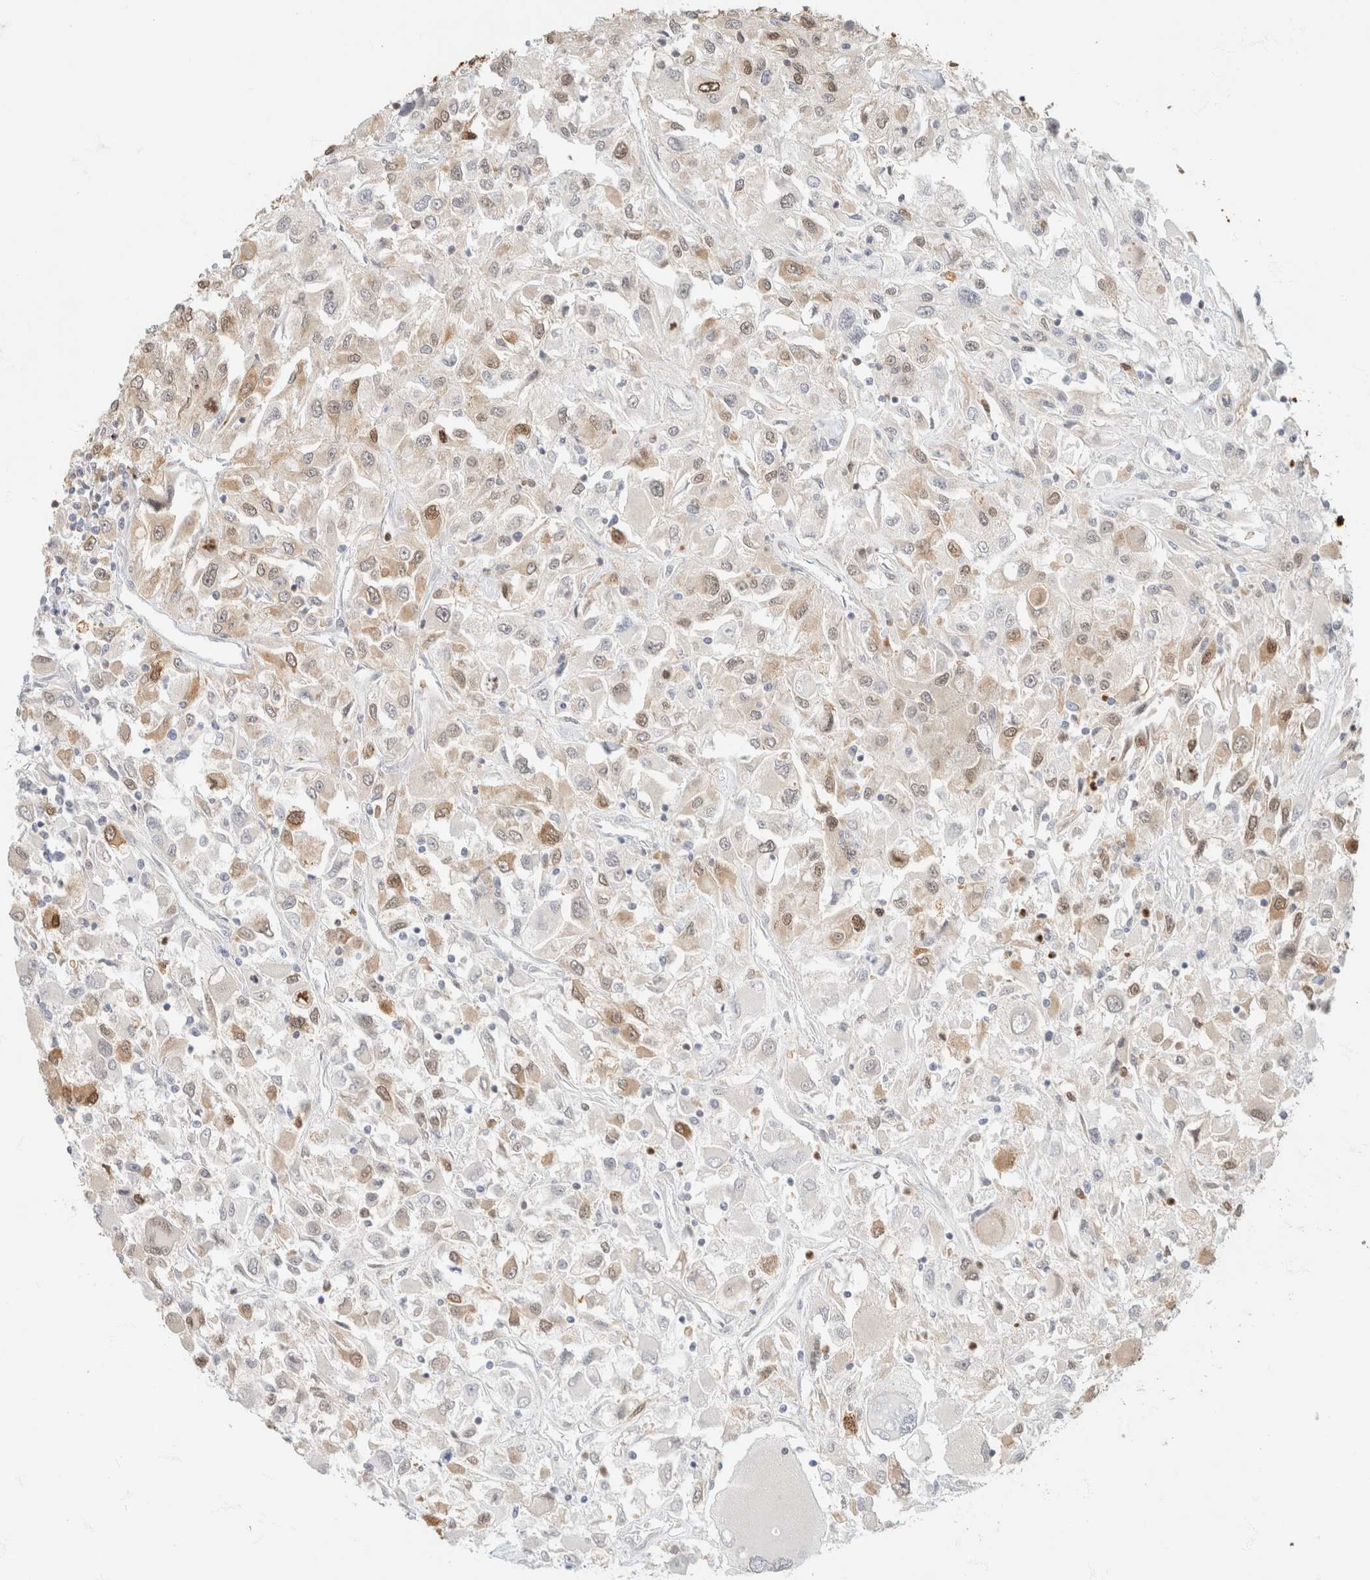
{"staining": {"intensity": "weak", "quantity": "25%-75%", "location": "cytoplasmic/membranous"}, "tissue": "renal cancer", "cell_type": "Tumor cells", "image_type": "cancer", "snomed": [{"axis": "morphology", "description": "Adenocarcinoma, NOS"}, {"axis": "topography", "description": "Kidney"}], "caption": "Adenocarcinoma (renal) stained with DAB IHC displays low levels of weak cytoplasmic/membranous positivity in about 25%-75% of tumor cells.", "gene": "GPI", "patient": {"sex": "female", "age": 52}}